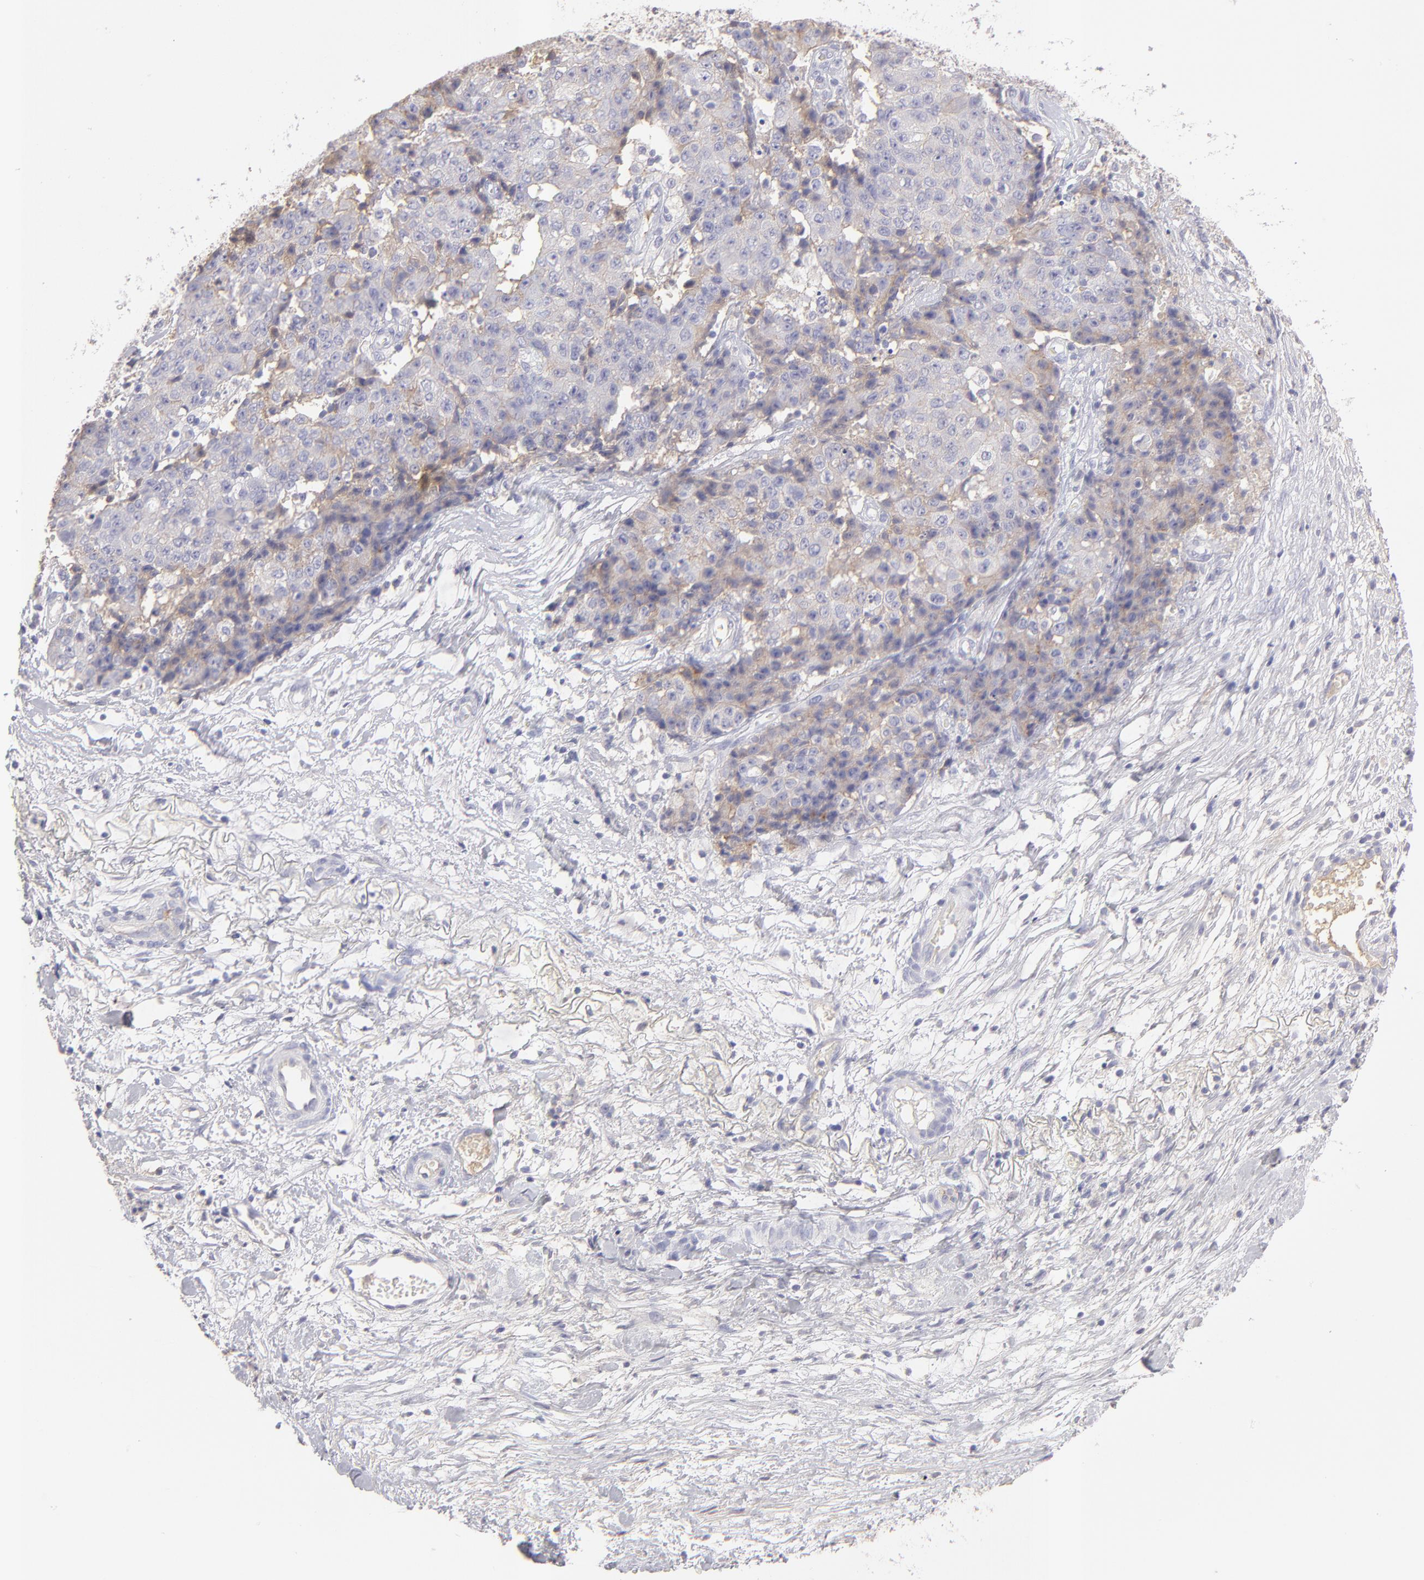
{"staining": {"intensity": "negative", "quantity": "none", "location": "none"}, "tissue": "ovarian cancer", "cell_type": "Tumor cells", "image_type": "cancer", "snomed": [{"axis": "morphology", "description": "Carcinoma, endometroid"}, {"axis": "topography", "description": "Ovary"}], "caption": "Immunohistochemical staining of ovarian endometroid carcinoma shows no significant staining in tumor cells. Nuclei are stained in blue.", "gene": "ABCC4", "patient": {"sex": "female", "age": 42}}